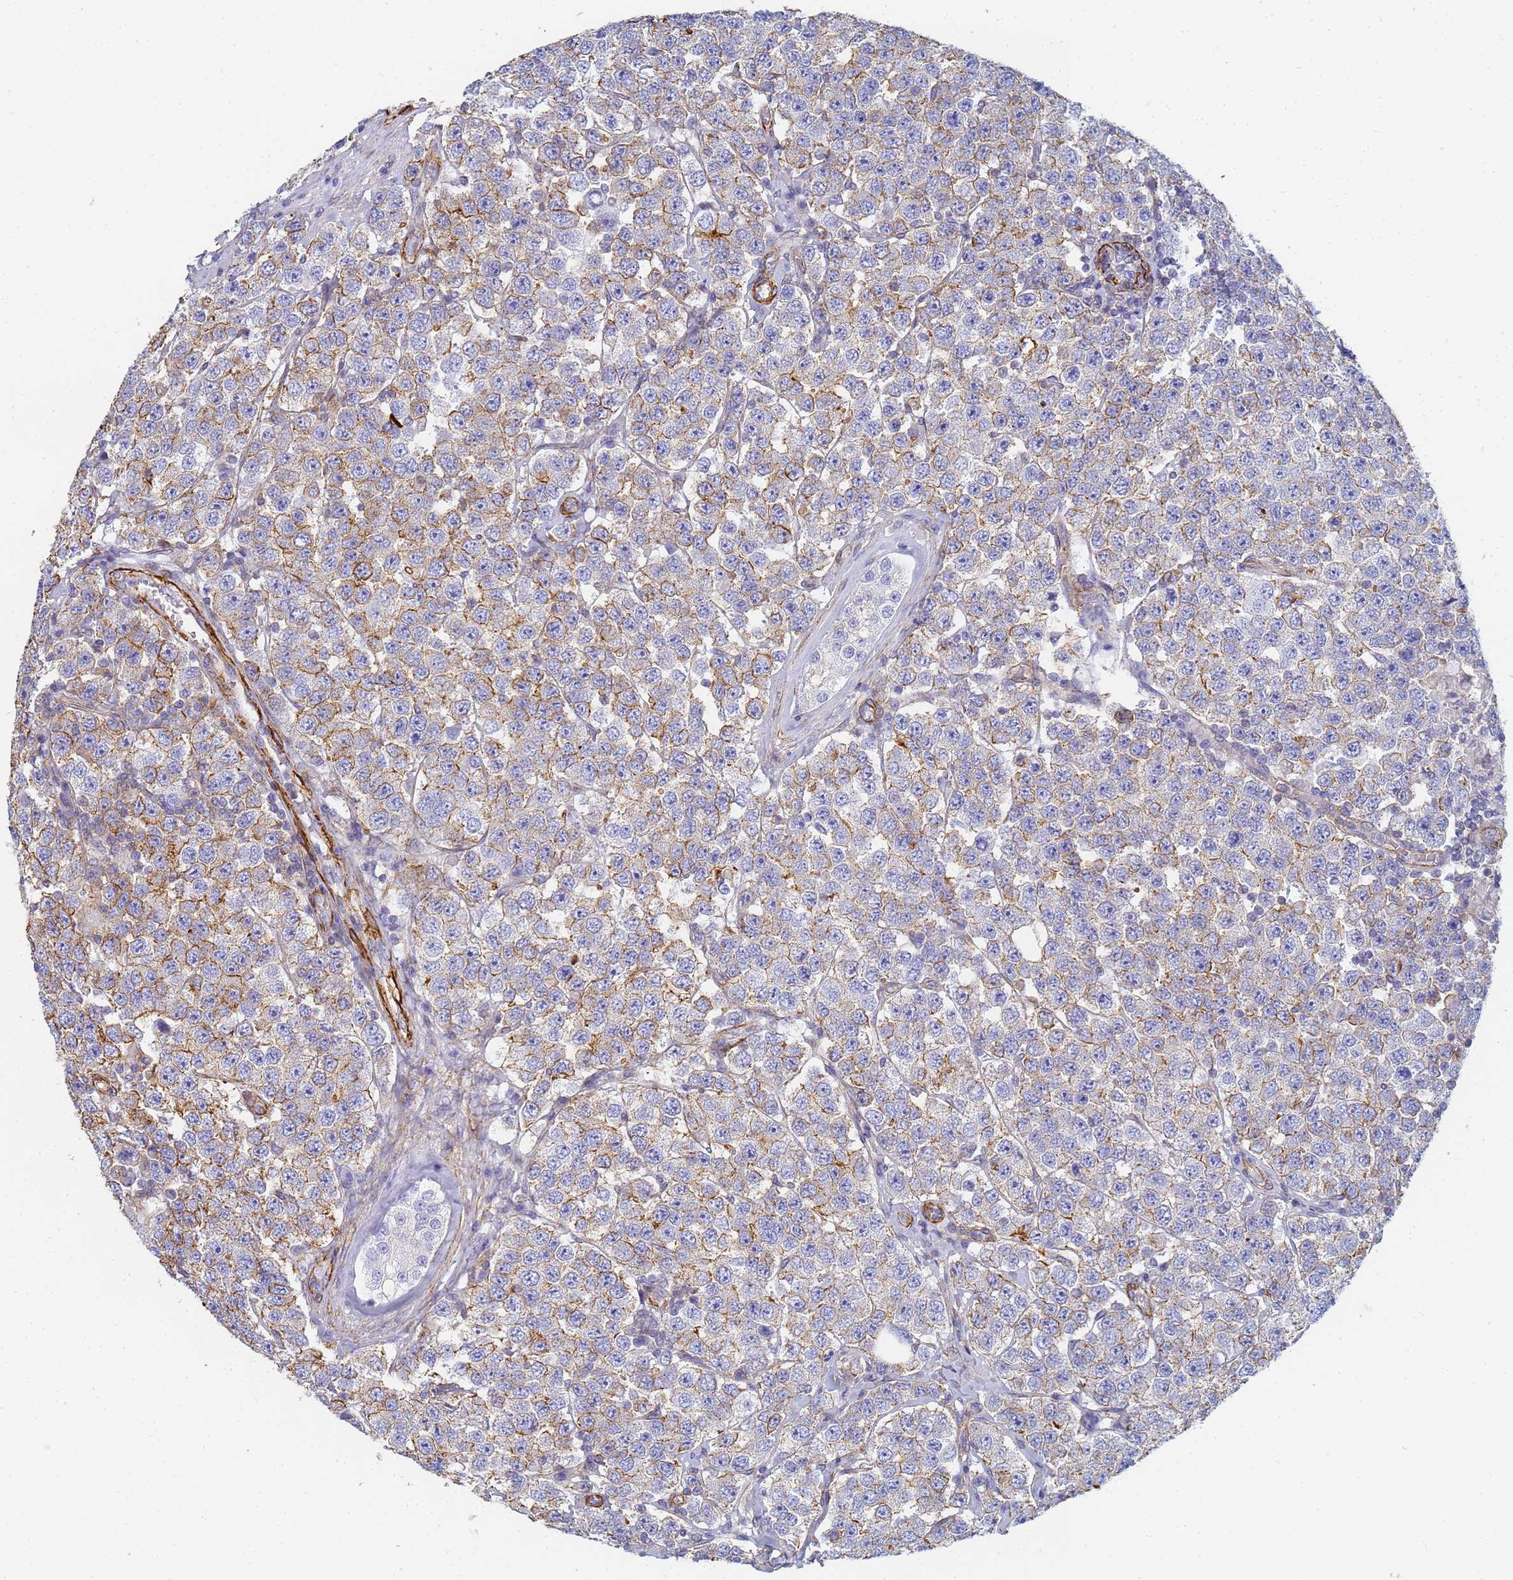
{"staining": {"intensity": "moderate", "quantity": "25%-75%", "location": "cytoplasmic/membranous"}, "tissue": "testis cancer", "cell_type": "Tumor cells", "image_type": "cancer", "snomed": [{"axis": "morphology", "description": "Seminoma, NOS"}, {"axis": "topography", "description": "Testis"}], "caption": "Moderate cytoplasmic/membranous positivity is appreciated in about 25%-75% of tumor cells in seminoma (testis). The staining is performed using DAB (3,3'-diaminobenzidine) brown chromogen to label protein expression. The nuclei are counter-stained blue using hematoxylin.", "gene": "TPM1", "patient": {"sex": "male", "age": 28}}